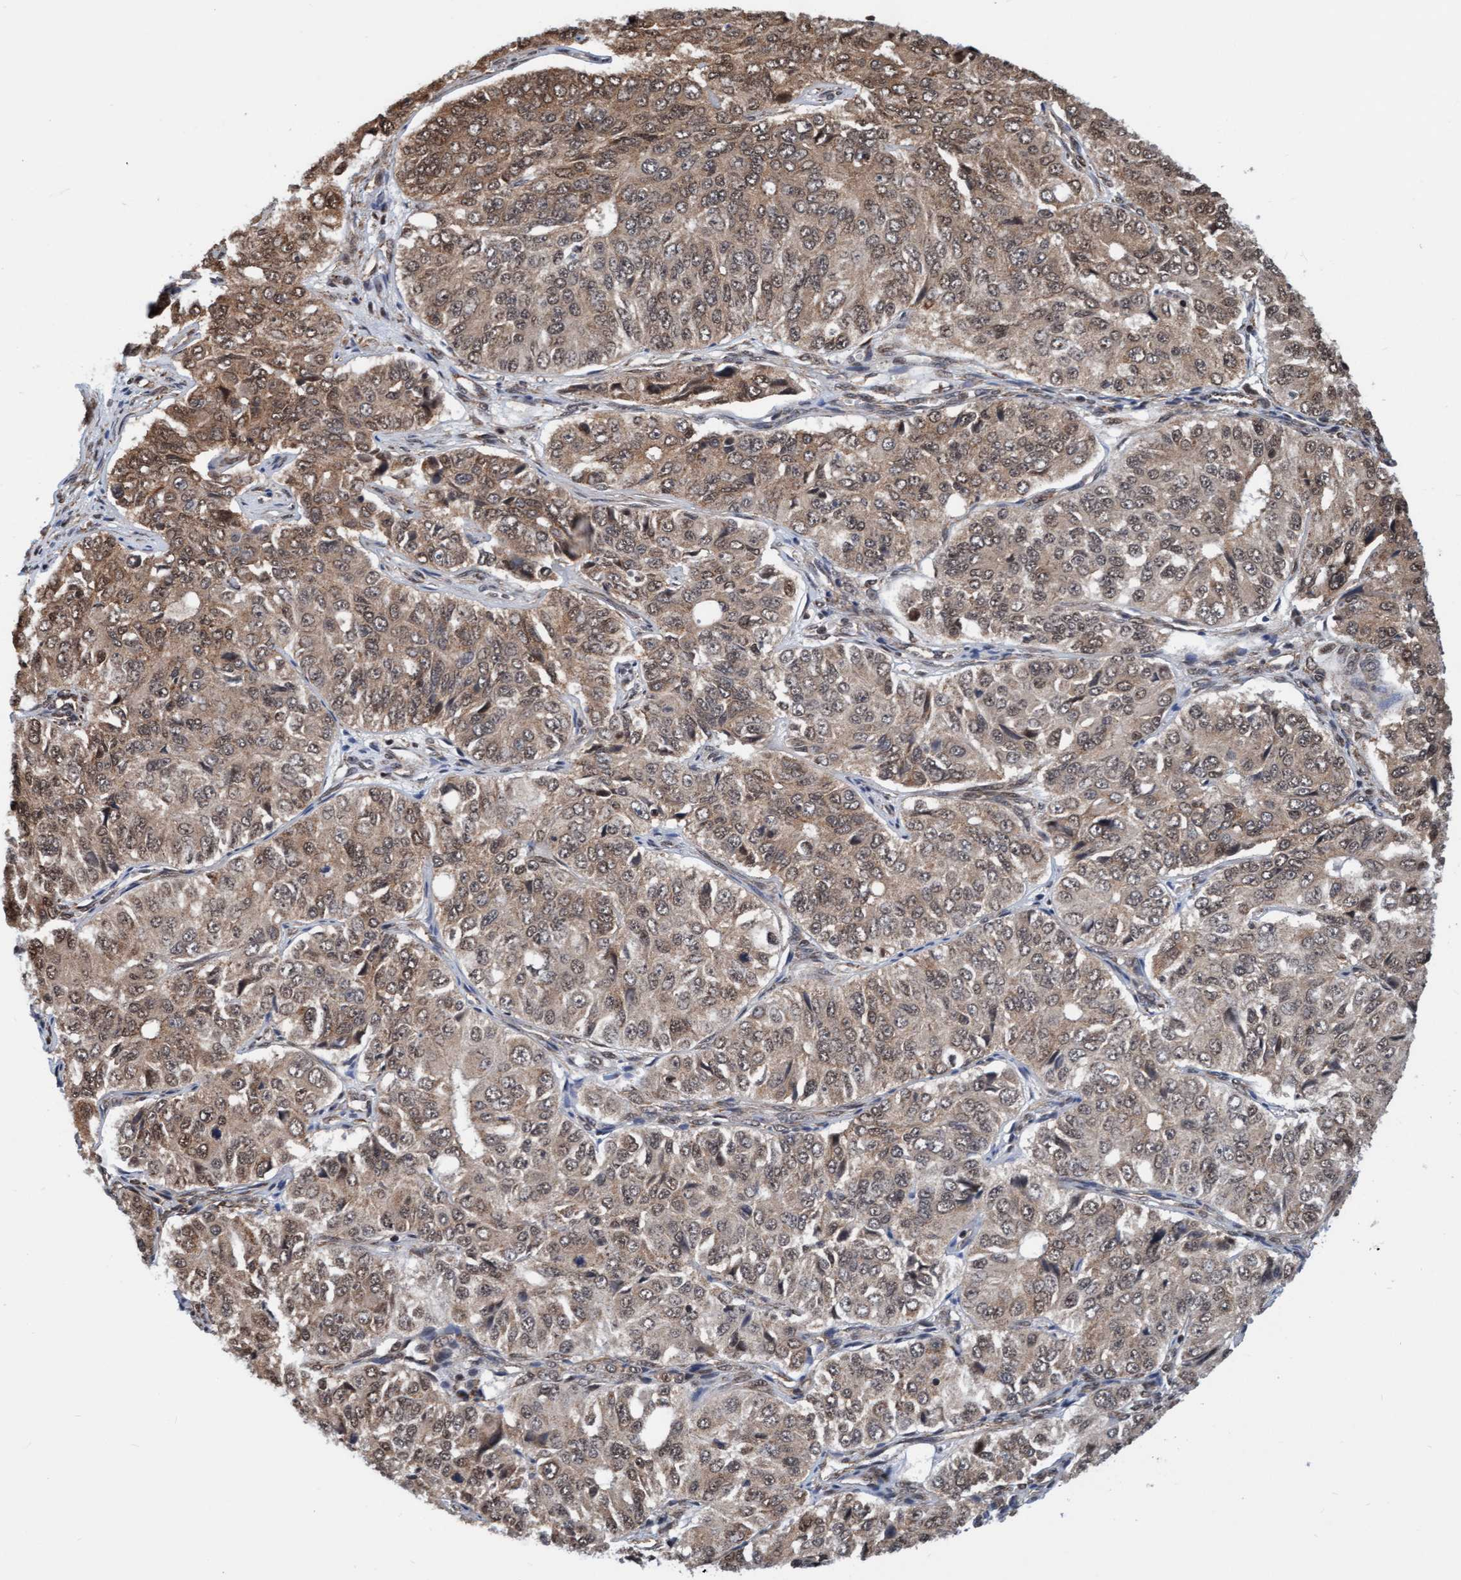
{"staining": {"intensity": "weak", "quantity": ">75%", "location": "cytoplasmic/membranous,nuclear"}, "tissue": "ovarian cancer", "cell_type": "Tumor cells", "image_type": "cancer", "snomed": [{"axis": "morphology", "description": "Carcinoma, endometroid"}, {"axis": "topography", "description": "Ovary"}], "caption": "An immunohistochemistry photomicrograph of neoplastic tissue is shown. Protein staining in brown shows weak cytoplasmic/membranous and nuclear positivity in endometroid carcinoma (ovarian) within tumor cells.", "gene": "STXBP4", "patient": {"sex": "female", "age": 51}}